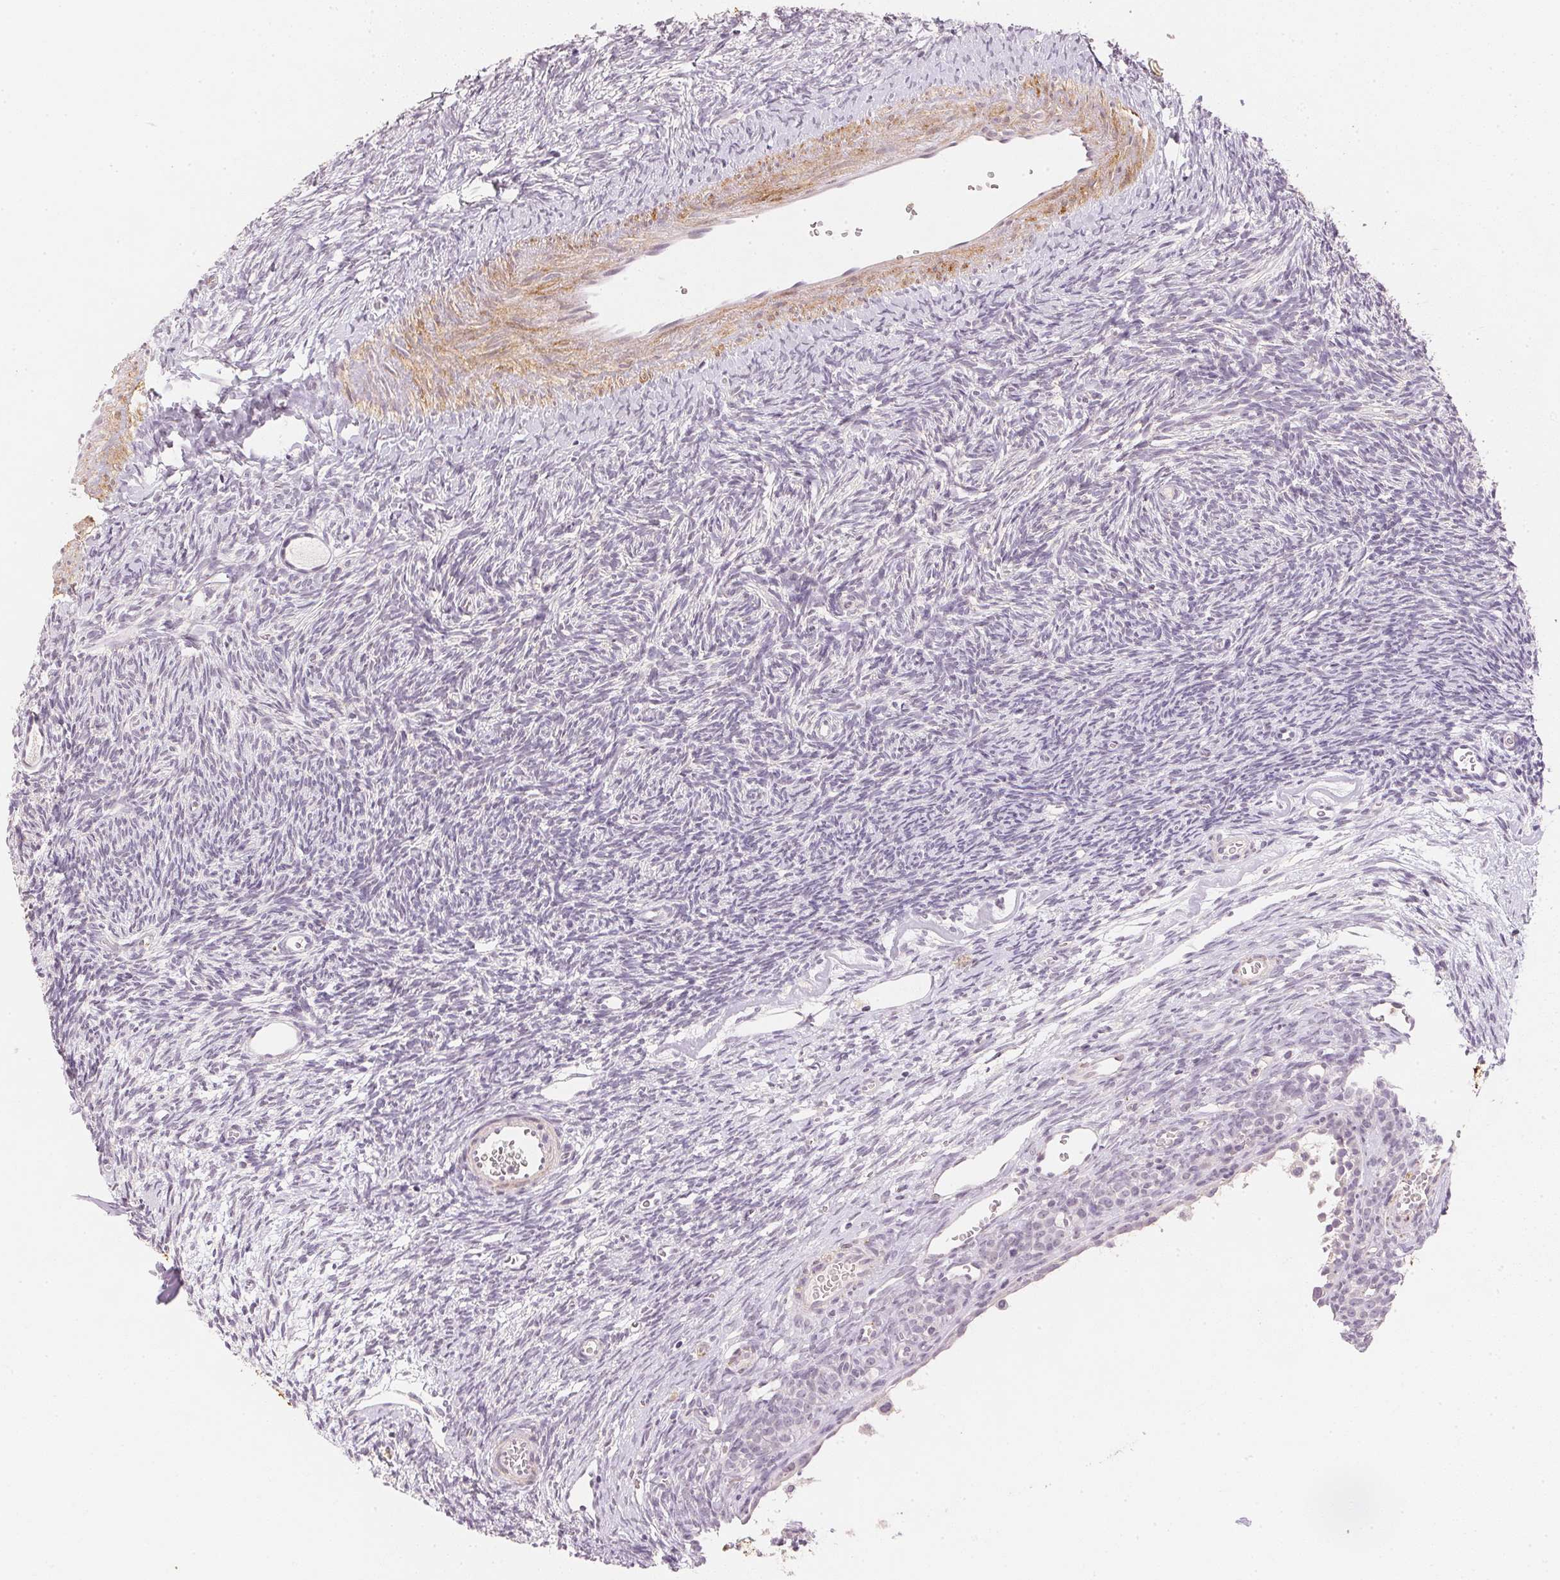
{"staining": {"intensity": "negative", "quantity": "none", "location": "none"}, "tissue": "ovary", "cell_type": "Follicle cells", "image_type": "normal", "snomed": [{"axis": "morphology", "description": "Normal tissue, NOS"}, {"axis": "topography", "description": "Ovary"}], "caption": "This is an IHC histopathology image of benign ovary. There is no staining in follicle cells.", "gene": "SMTN", "patient": {"sex": "female", "age": 34}}